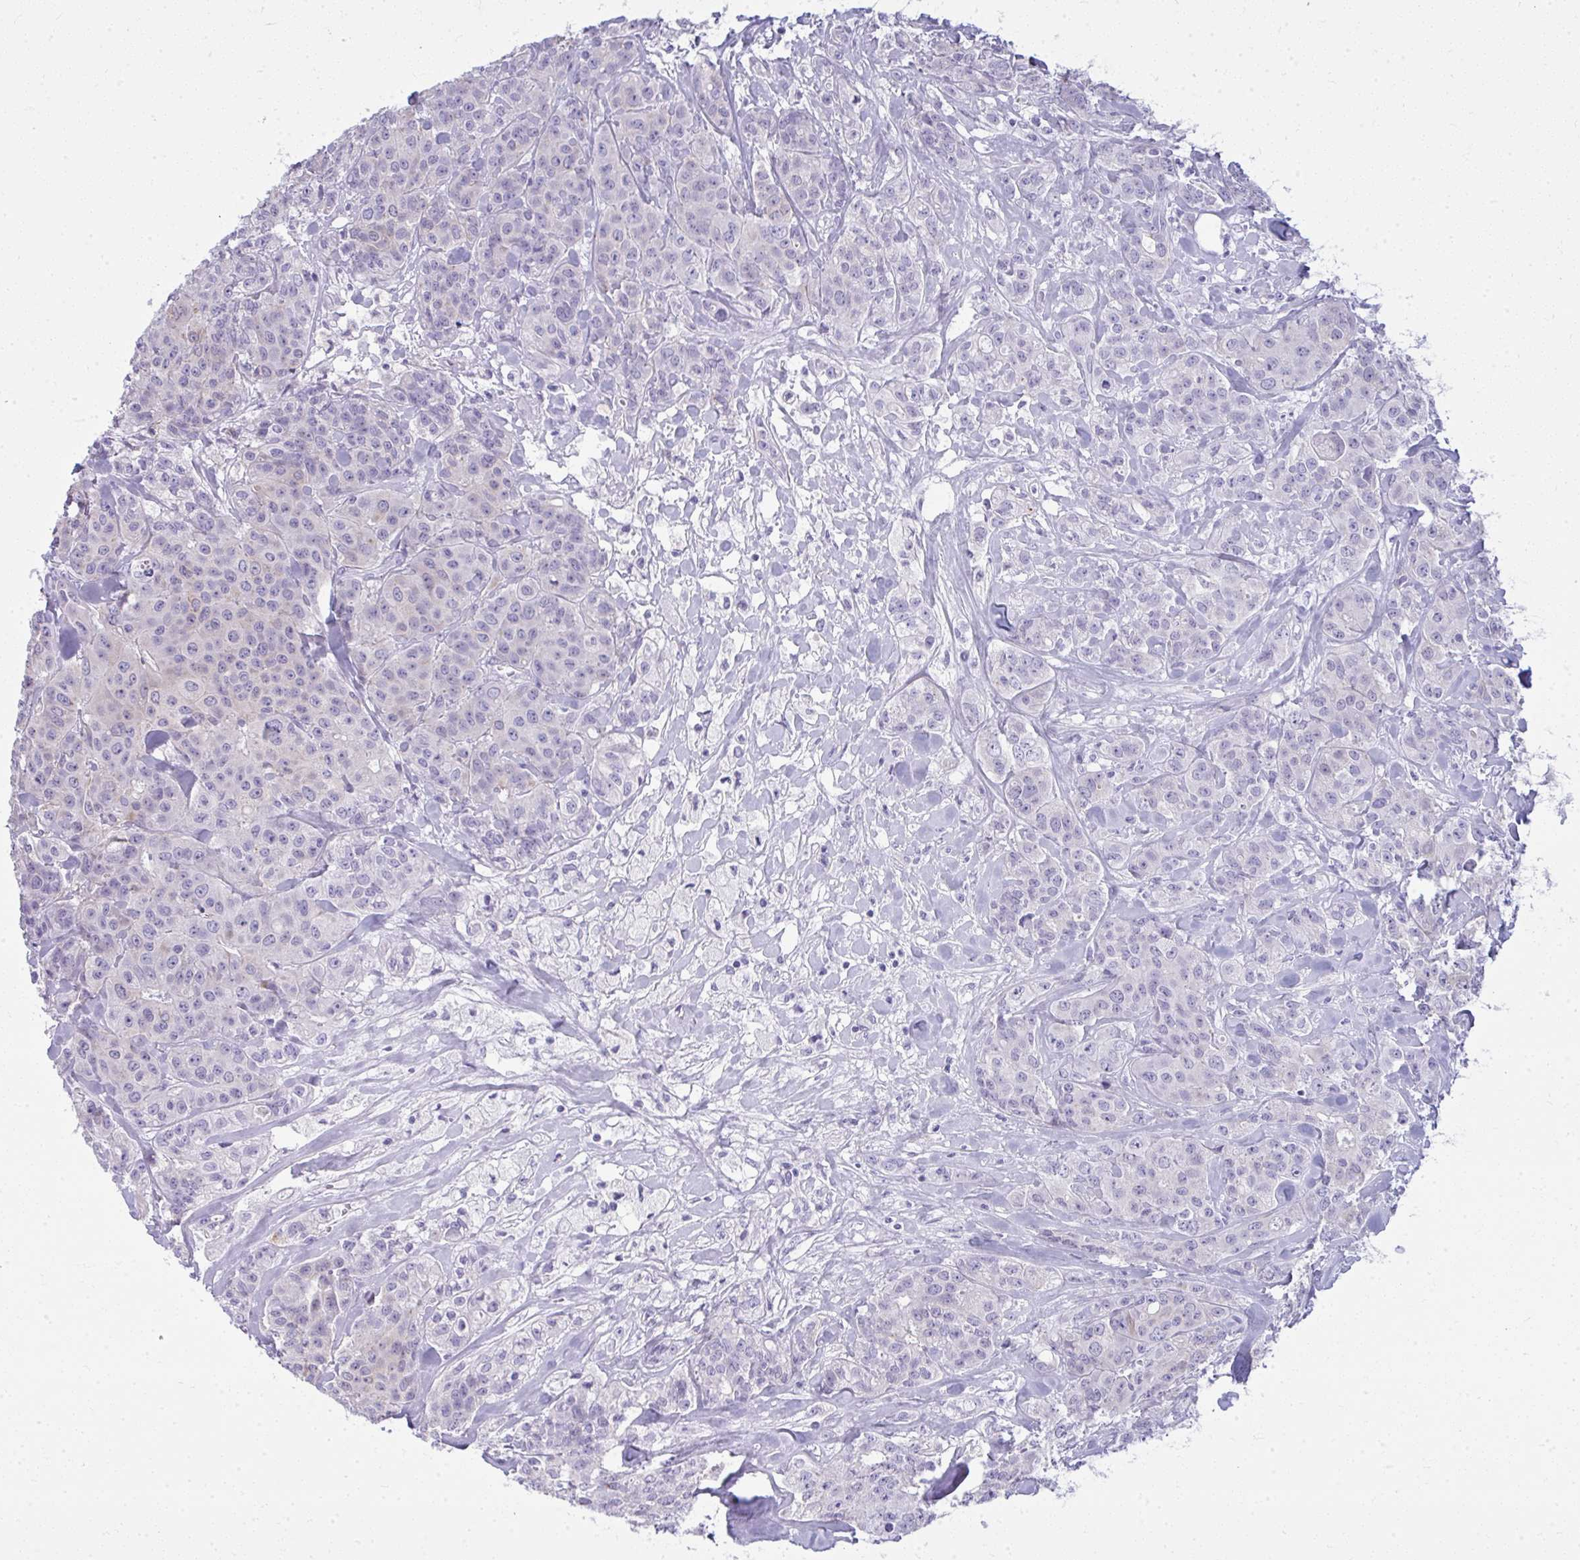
{"staining": {"intensity": "negative", "quantity": "none", "location": "none"}, "tissue": "breast cancer", "cell_type": "Tumor cells", "image_type": "cancer", "snomed": [{"axis": "morphology", "description": "Normal tissue, NOS"}, {"axis": "morphology", "description": "Duct carcinoma"}, {"axis": "topography", "description": "Breast"}], "caption": "An image of human breast cancer (intraductal carcinoma) is negative for staining in tumor cells.", "gene": "QDPR", "patient": {"sex": "female", "age": 43}}